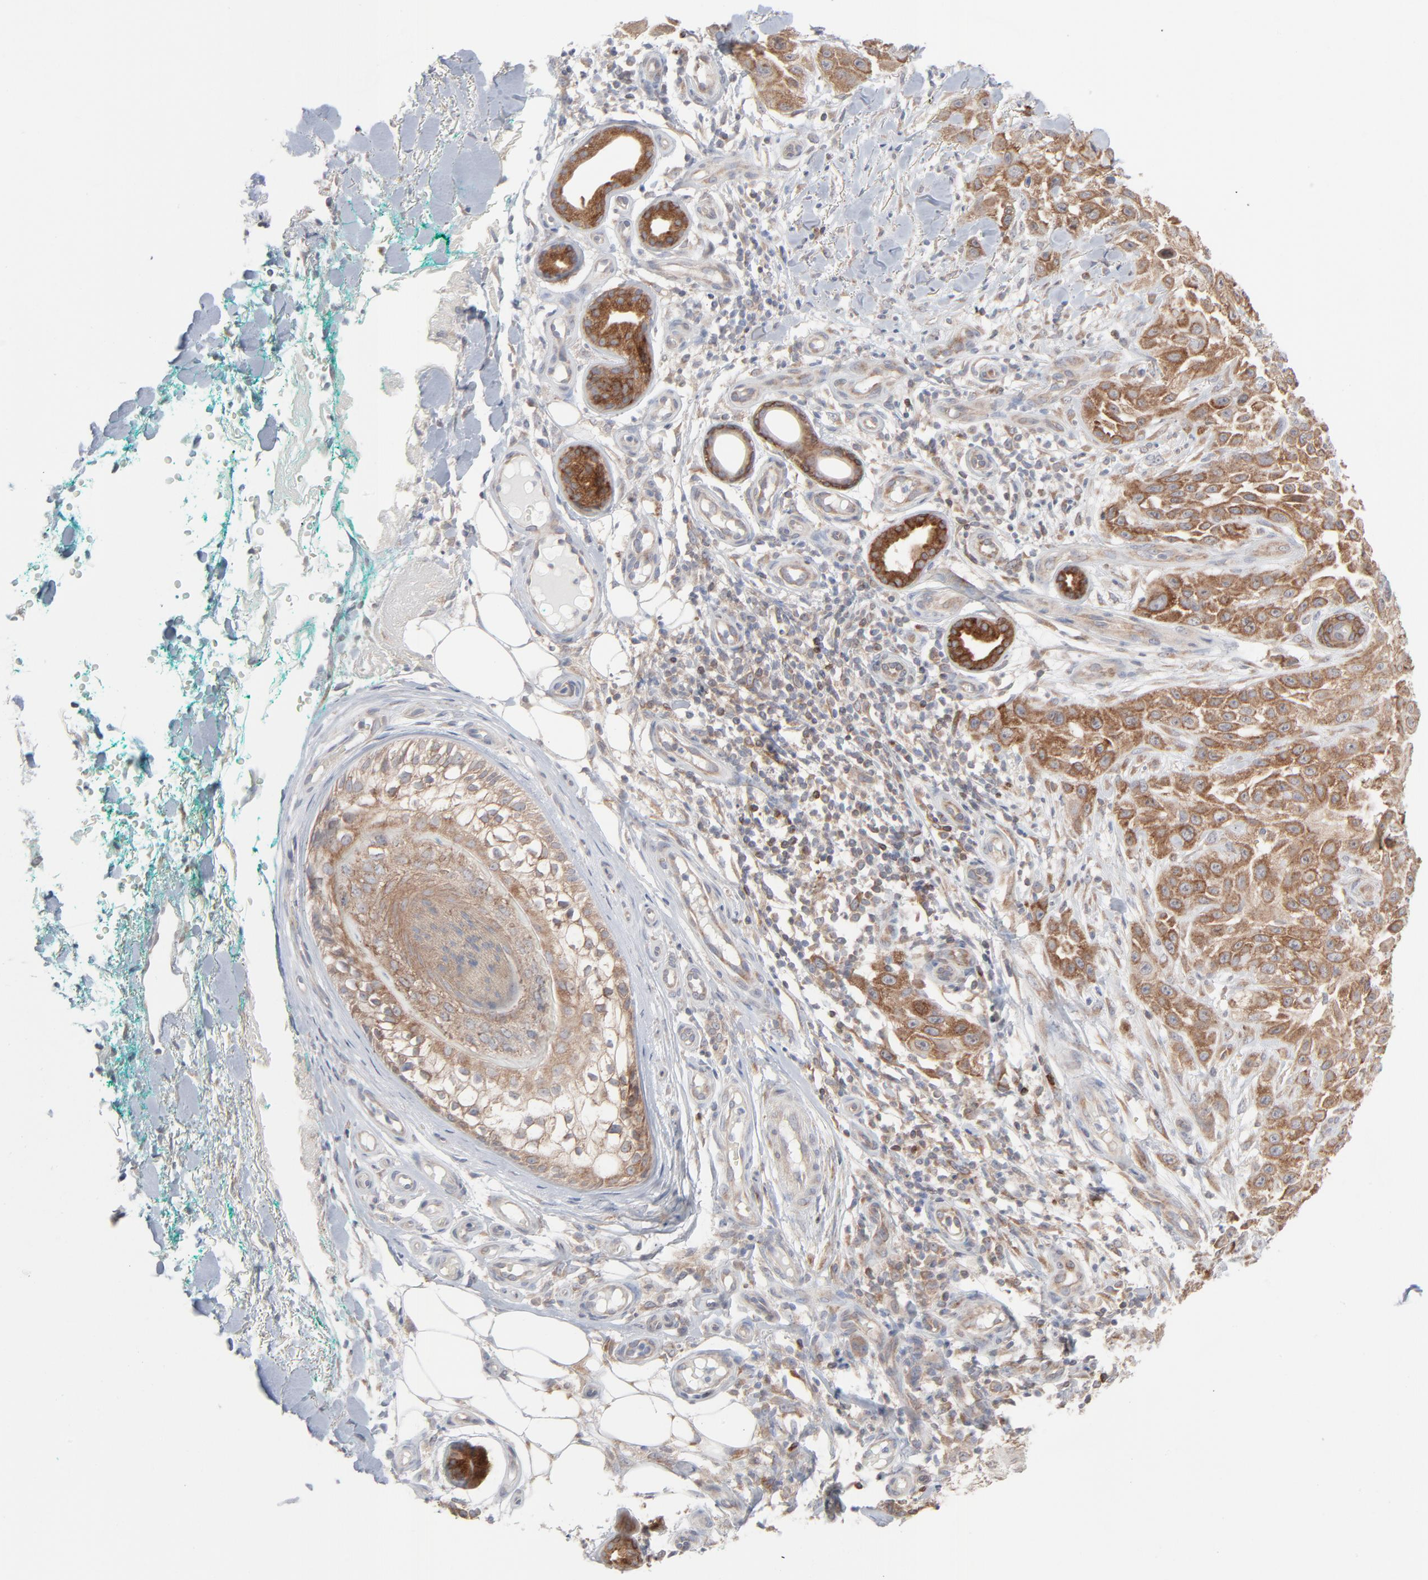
{"staining": {"intensity": "moderate", "quantity": ">75%", "location": "cytoplasmic/membranous"}, "tissue": "skin cancer", "cell_type": "Tumor cells", "image_type": "cancer", "snomed": [{"axis": "morphology", "description": "Squamous cell carcinoma, NOS"}, {"axis": "topography", "description": "Skin"}], "caption": "Protein staining by immunohistochemistry (IHC) demonstrates moderate cytoplasmic/membranous expression in about >75% of tumor cells in skin squamous cell carcinoma.", "gene": "KDSR", "patient": {"sex": "female", "age": 42}}